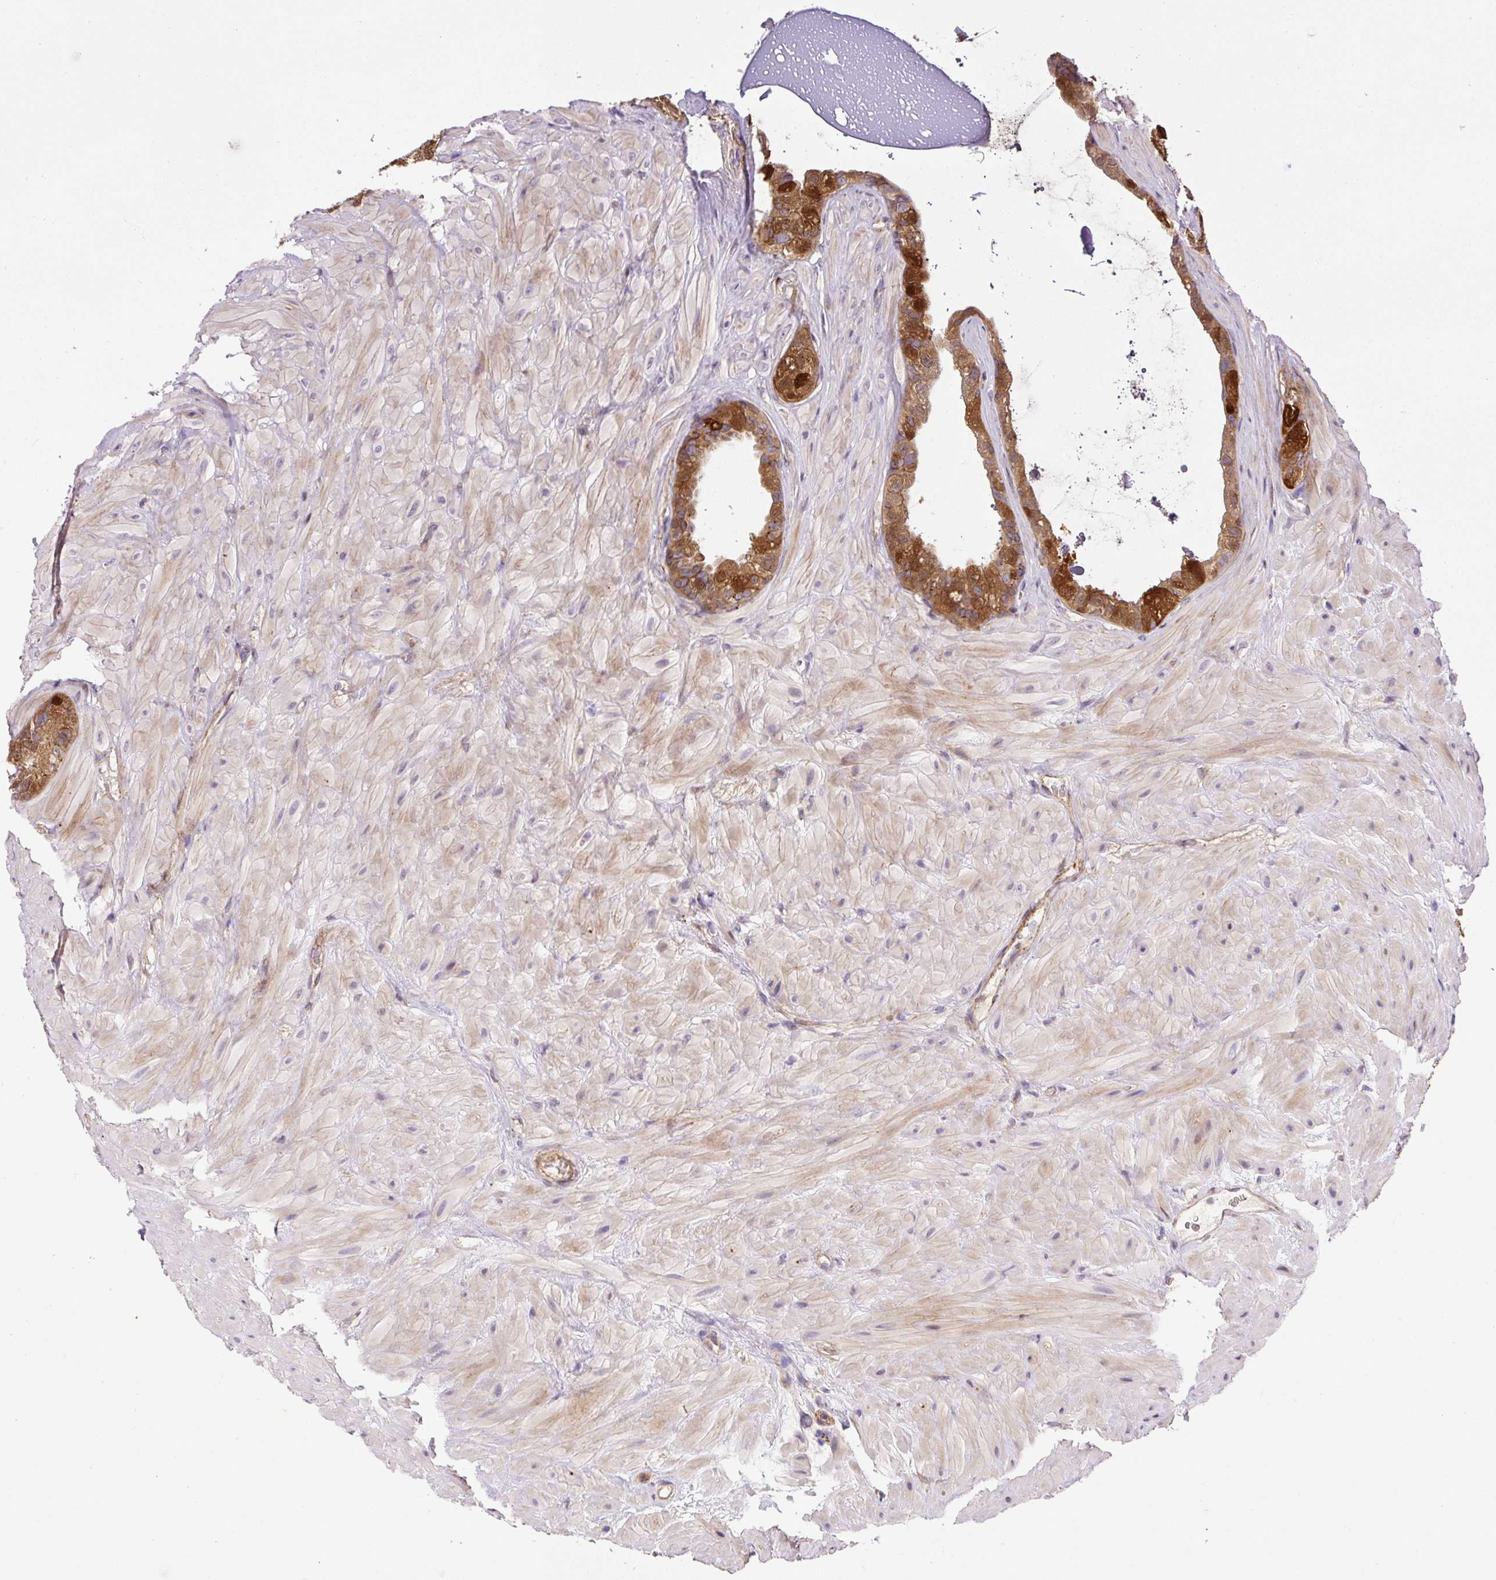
{"staining": {"intensity": "moderate", "quantity": ">75%", "location": "cytoplasmic/membranous,nuclear"}, "tissue": "seminal vesicle", "cell_type": "Glandular cells", "image_type": "normal", "snomed": [{"axis": "morphology", "description": "Normal tissue, NOS"}, {"axis": "topography", "description": "Seminal veicle"}, {"axis": "topography", "description": "Peripheral nerve tissue"}], "caption": "IHC (DAB) staining of unremarkable human seminal vesicle shows moderate cytoplasmic/membranous,nuclear protein expression in about >75% of glandular cells.", "gene": "RNF170", "patient": {"sex": "male", "age": 76}}